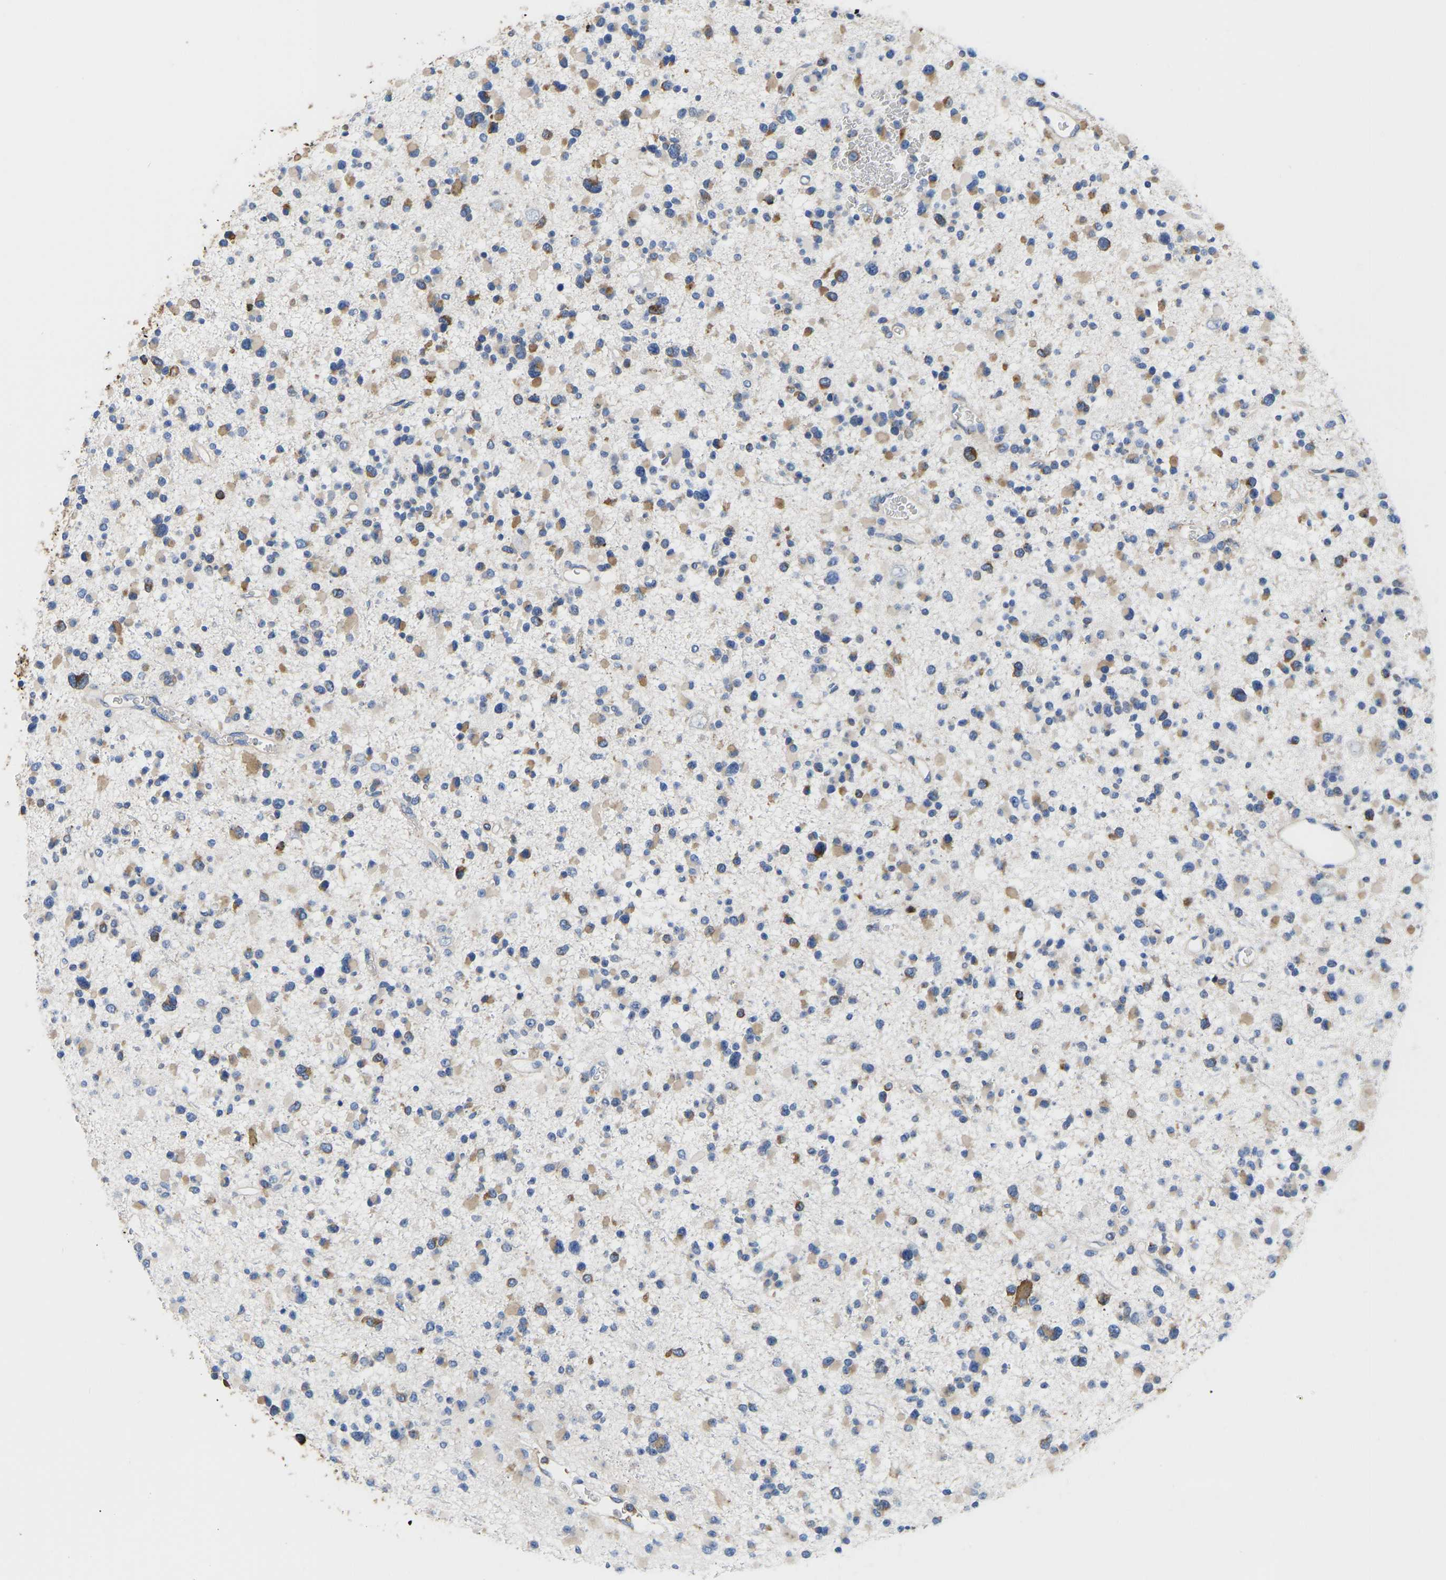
{"staining": {"intensity": "moderate", "quantity": "25%-75%", "location": "cytoplasmic/membranous"}, "tissue": "glioma", "cell_type": "Tumor cells", "image_type": "cancer", "snomed": [{"axis": "morphology", "description": "Glioma, malignant, Low grade"}, {"axis": "topography", "description": "Brain"}], "caption": "Immunohistochemistry (DAB (3,3'-diaminobenzidine)) staining of glioma exhibits moderate cytoplasmic/membranous protein expression in approximately 25%-75% of tumor cells. (Brightfield microscopy of DAB IHC at high magnification).", "gene": "P4HB", "patient": {"sex": "female", "age": 22}}